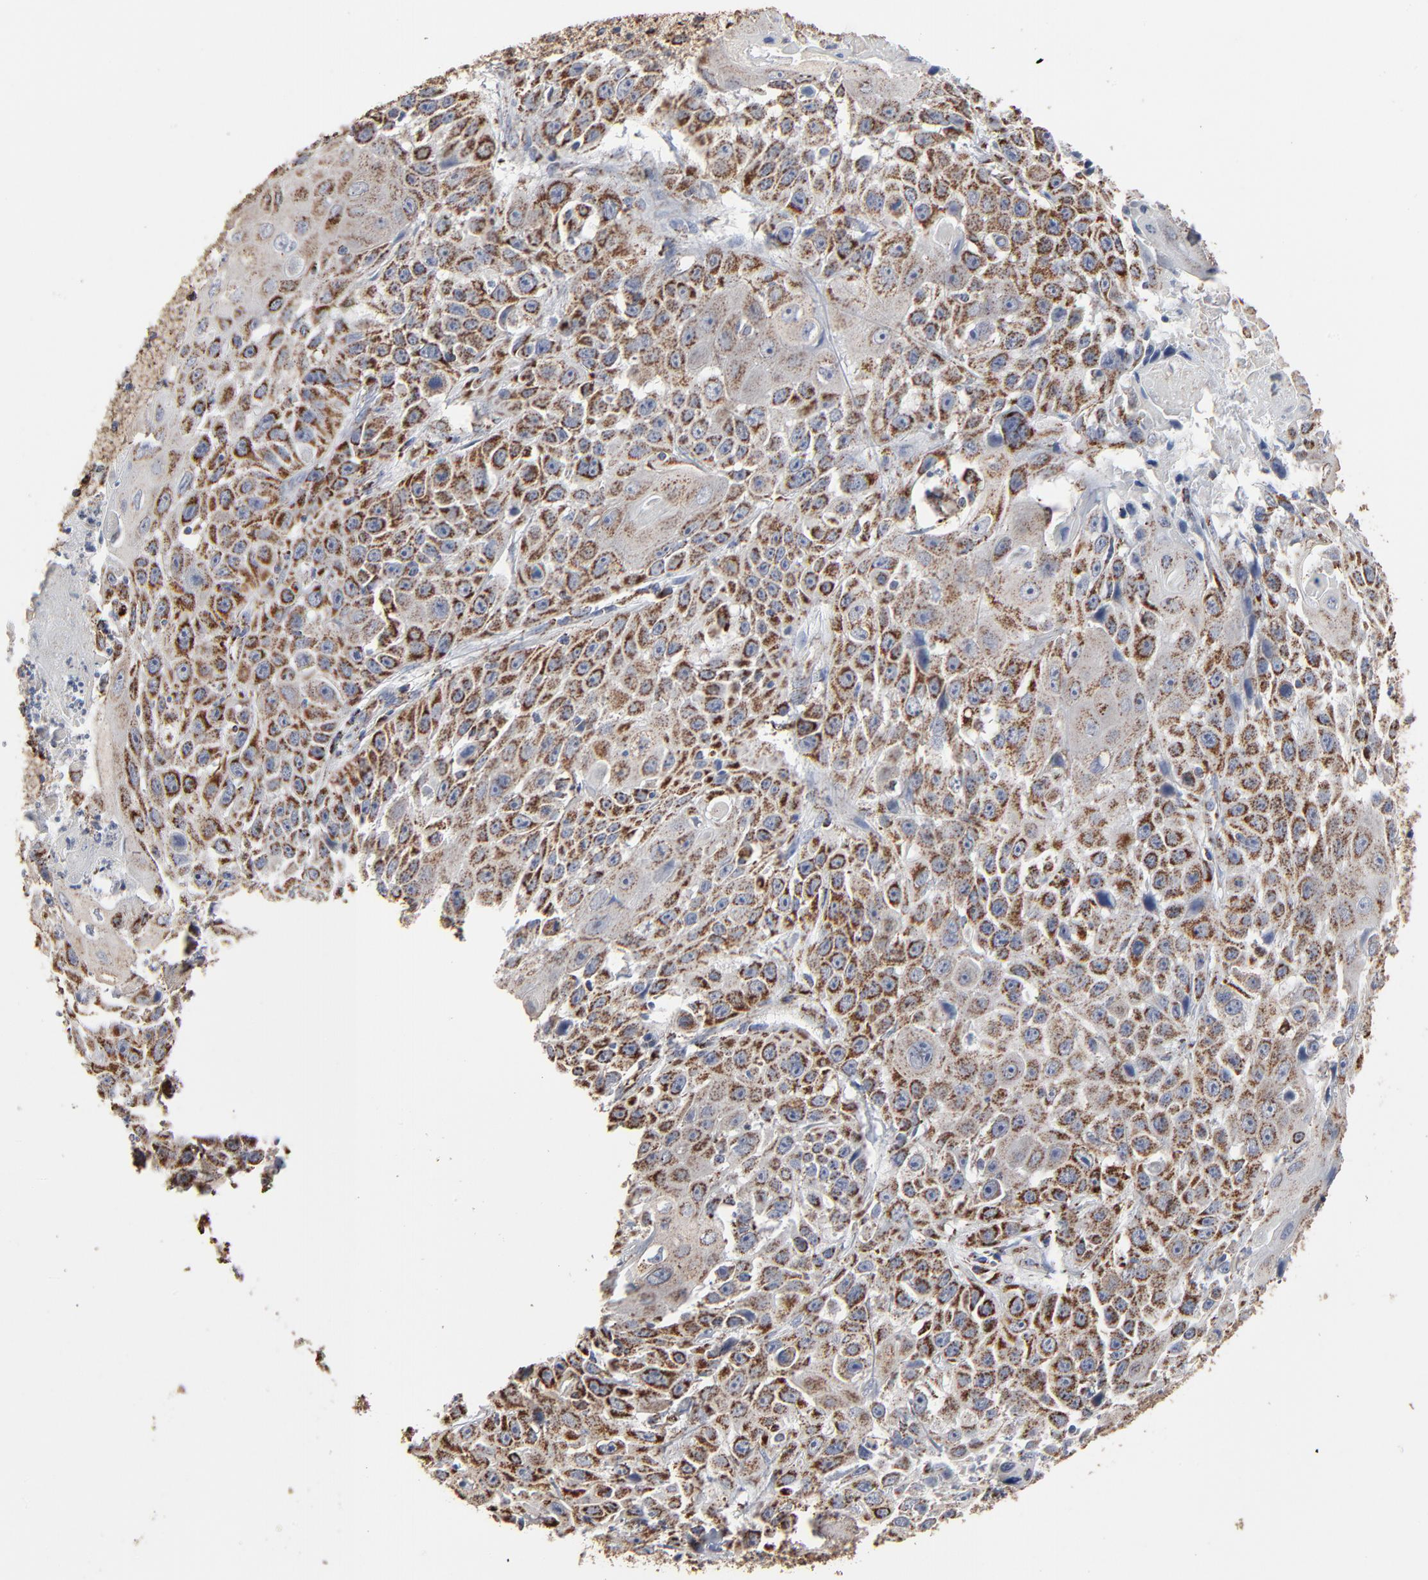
{"staining": {"intensity": "strong", "quantity": ">75%", "location": "cytoplasmic/membranous"}, "tissue": "cervical cancer", "cell_type": "Tumor cells", "image_type": "cancer", "snomed": [{"axis": "morphology", "description": "Squamous cell carcinoma, NOS"}, {"axis": "topography", "description": "Cervix"}], "caption": "Human cervical squamous cell carcinoma stained for a protein (brown) displays strong cytoplasmic/membranous positive positivity in approximately >75% of tumor cells.", "gene": "UQCRC1", "patient": {"sex": "female", "age": 39}}